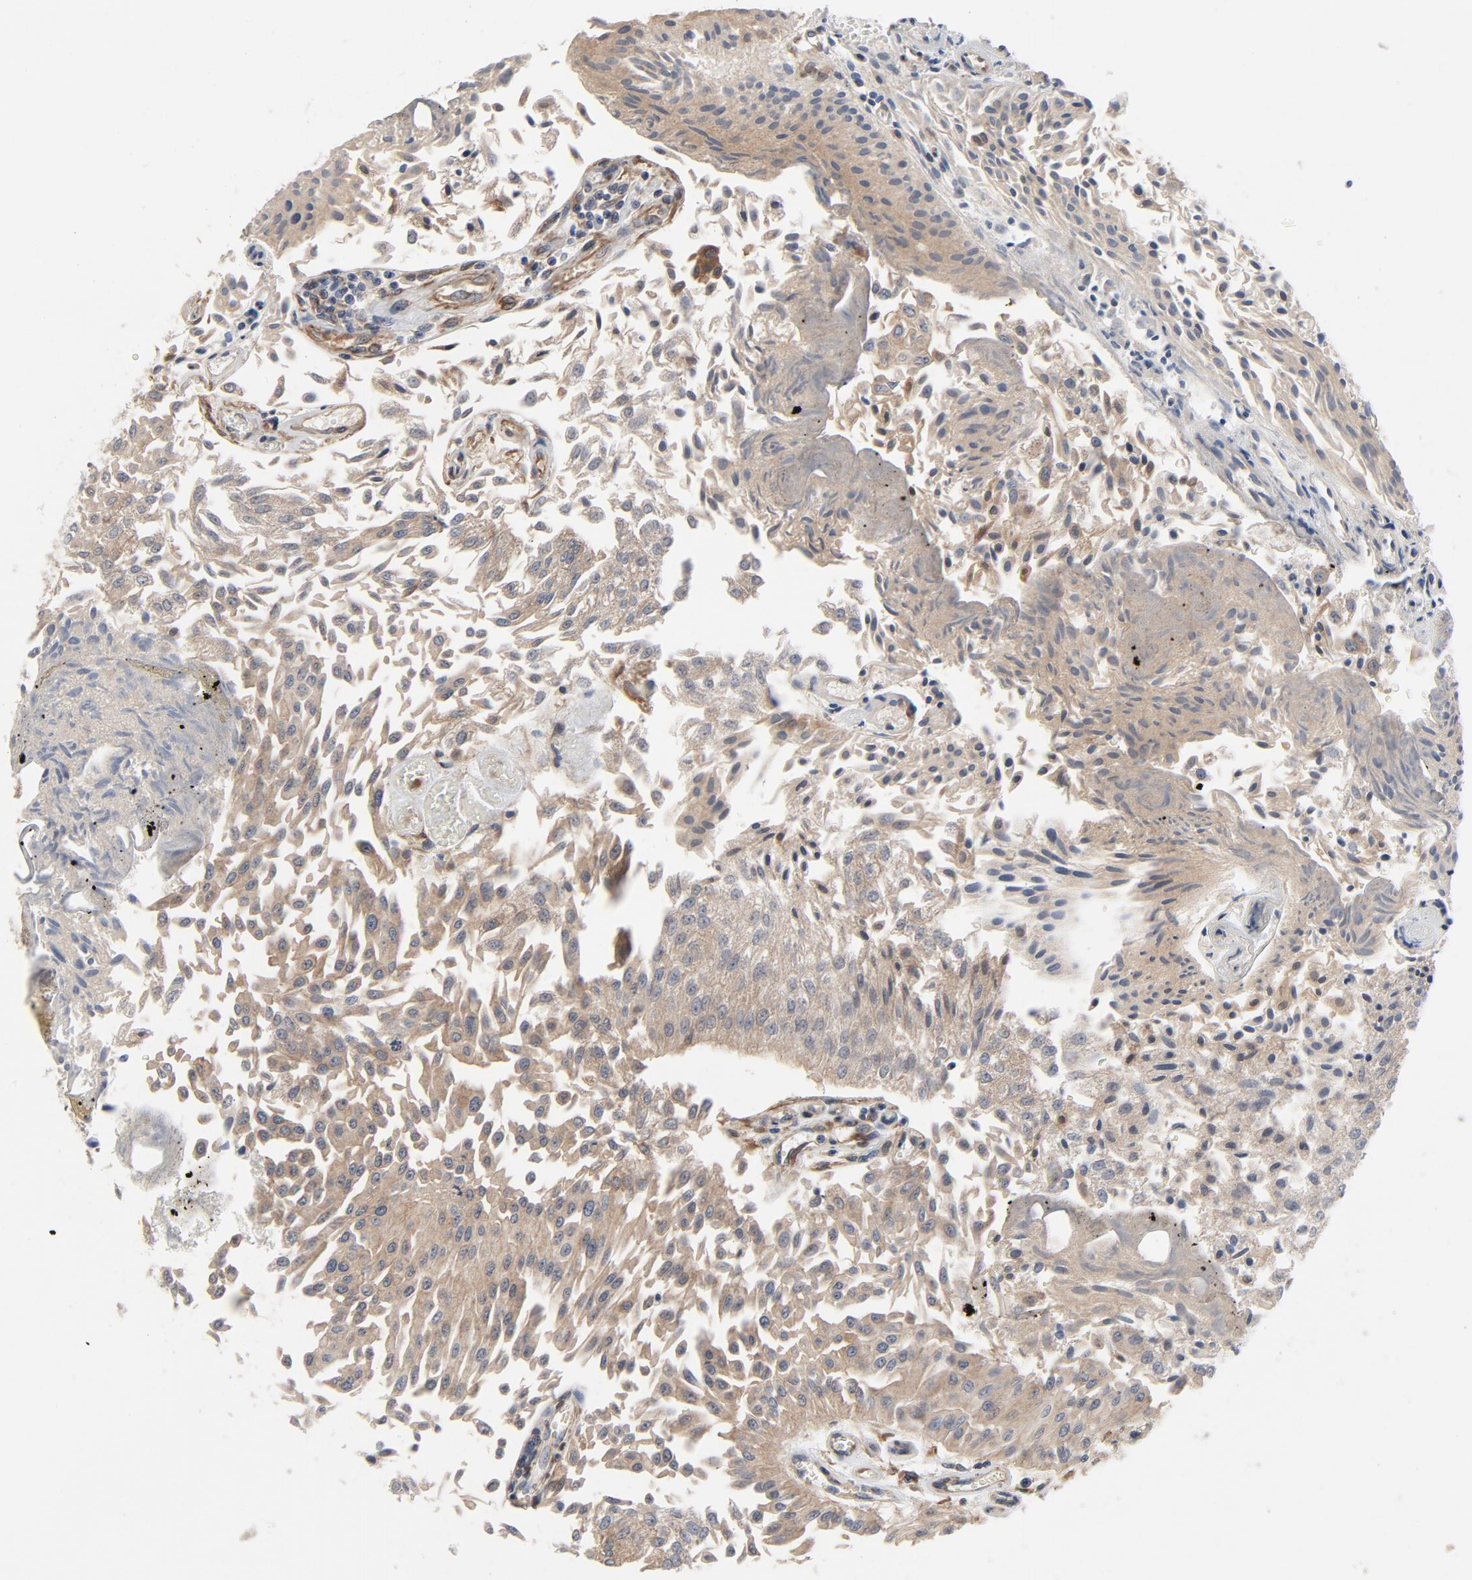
{"staining": {"intensity": "moderate", "quantity": ">75%", "location": "cytoplasmic/membranous"}, "tissue": "urothelial cancer", "cell_type": "Tumor cells", "image_type": "cancer", "snomed": [{"axis": "morphology", "description": "Urothelial carcinoma, Low grade"}, {"axis": "topography", "description": "Urinary bladder"}], "caption": "An immunohistochemistry (IHC) image of tumor tissue is shown. Protein staining in brown shows moderate cytoplasmic/membranous positivity in urothelial carcinoma (low-grade) within tumor cells.", "gene": "DYNLT3", "patient": {"sex": "male", "age": 86}}